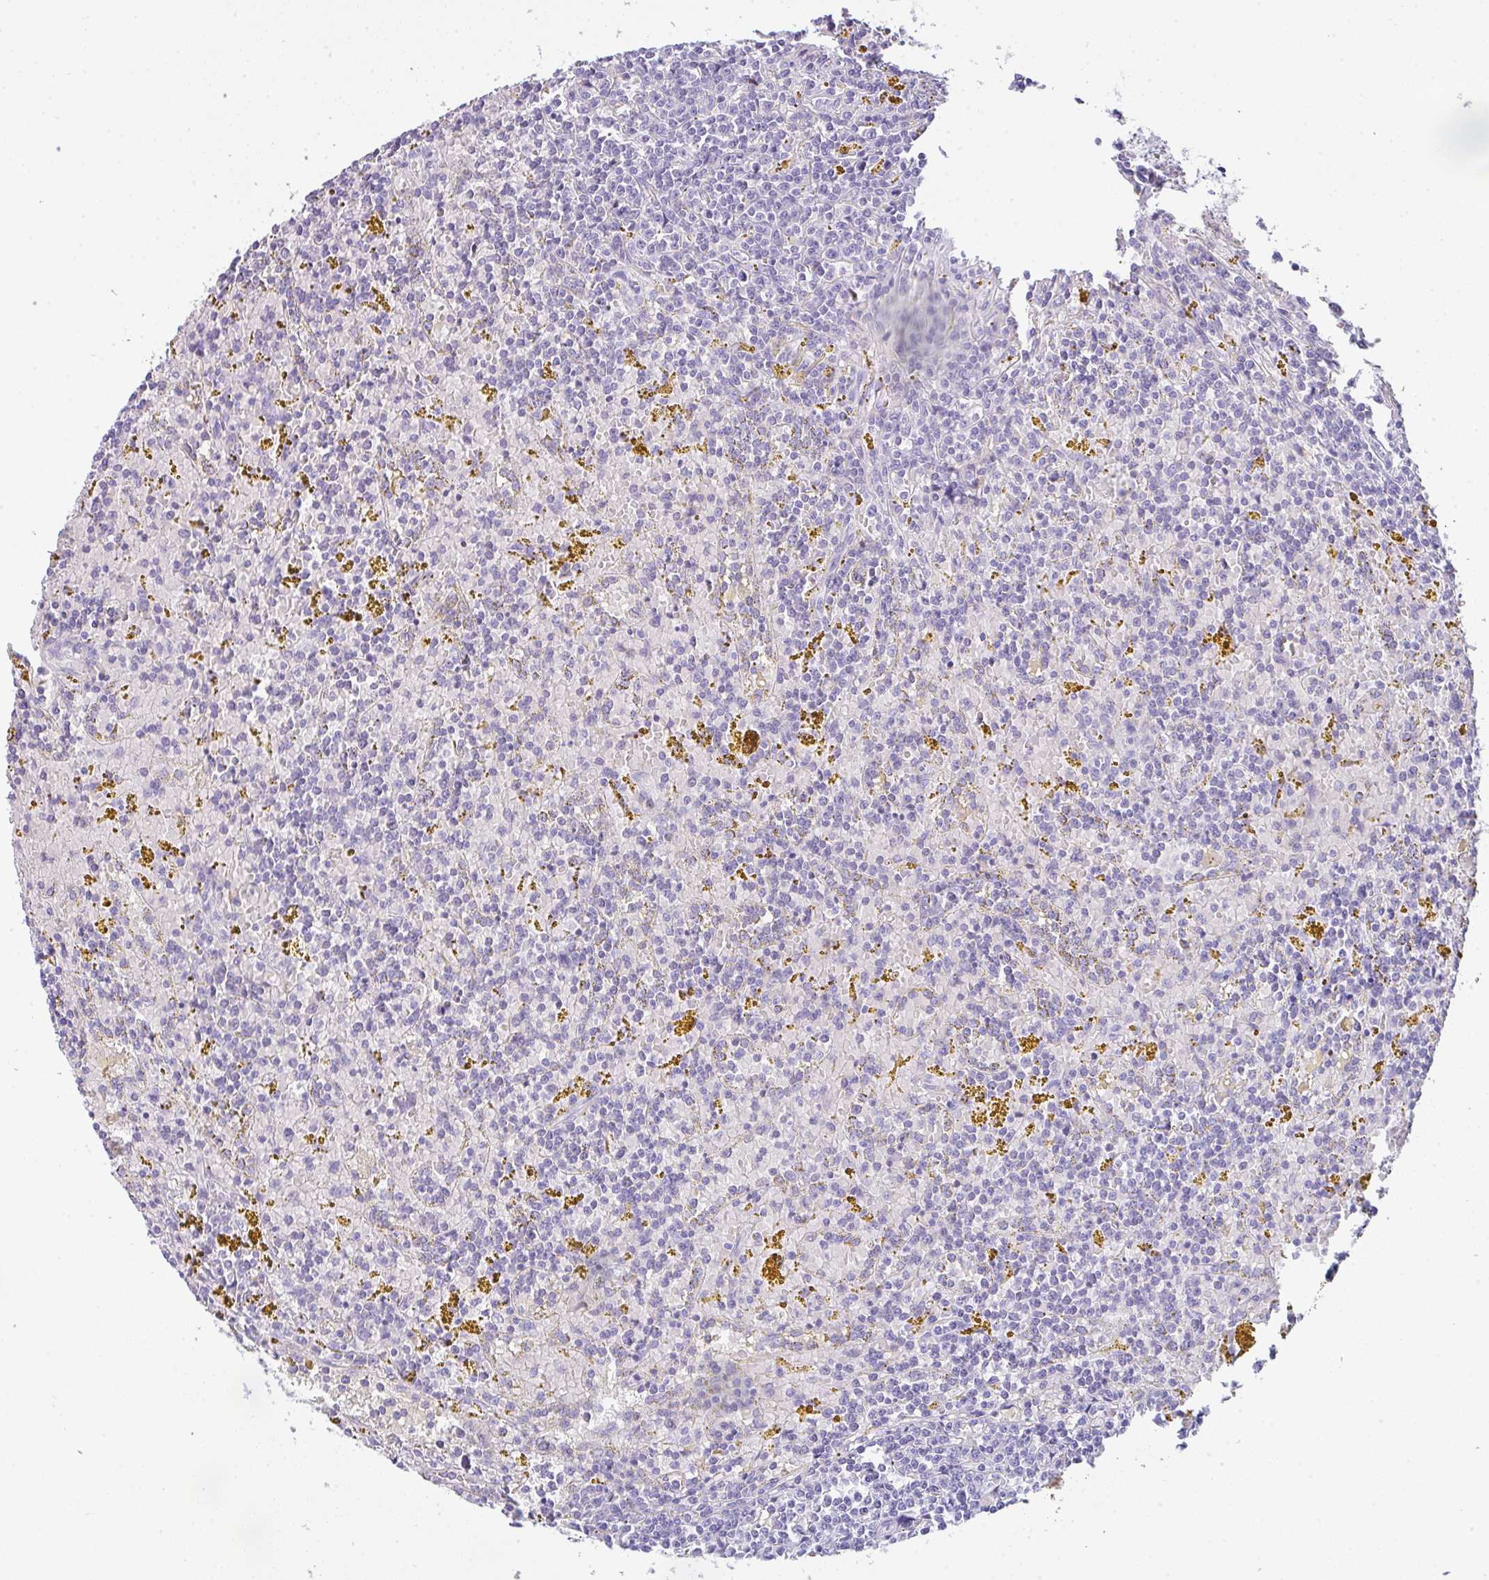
{"staining": {"intensity": "negative", "quantity": "none", "location": "none"}, "tissue": "lymphoma", "cell_type": "Tumor cells", "image_type": "cancer", "snomed": [{"axis": "morphology", "description": "Malignant lymphoma, non-Hodgkin's type, Low grade"}, {"axis": "topography", "description": "Spleen"}, {"axis": "topography", "description": "Lymph node"}], "caption": "The photomicrograph reveals no significant staining in tumor cells of malignant lymphoma, non-Hodgkin's type (low-grade).", "gene": "COX7B", "patient": {"sex": "female", "age": 66}}